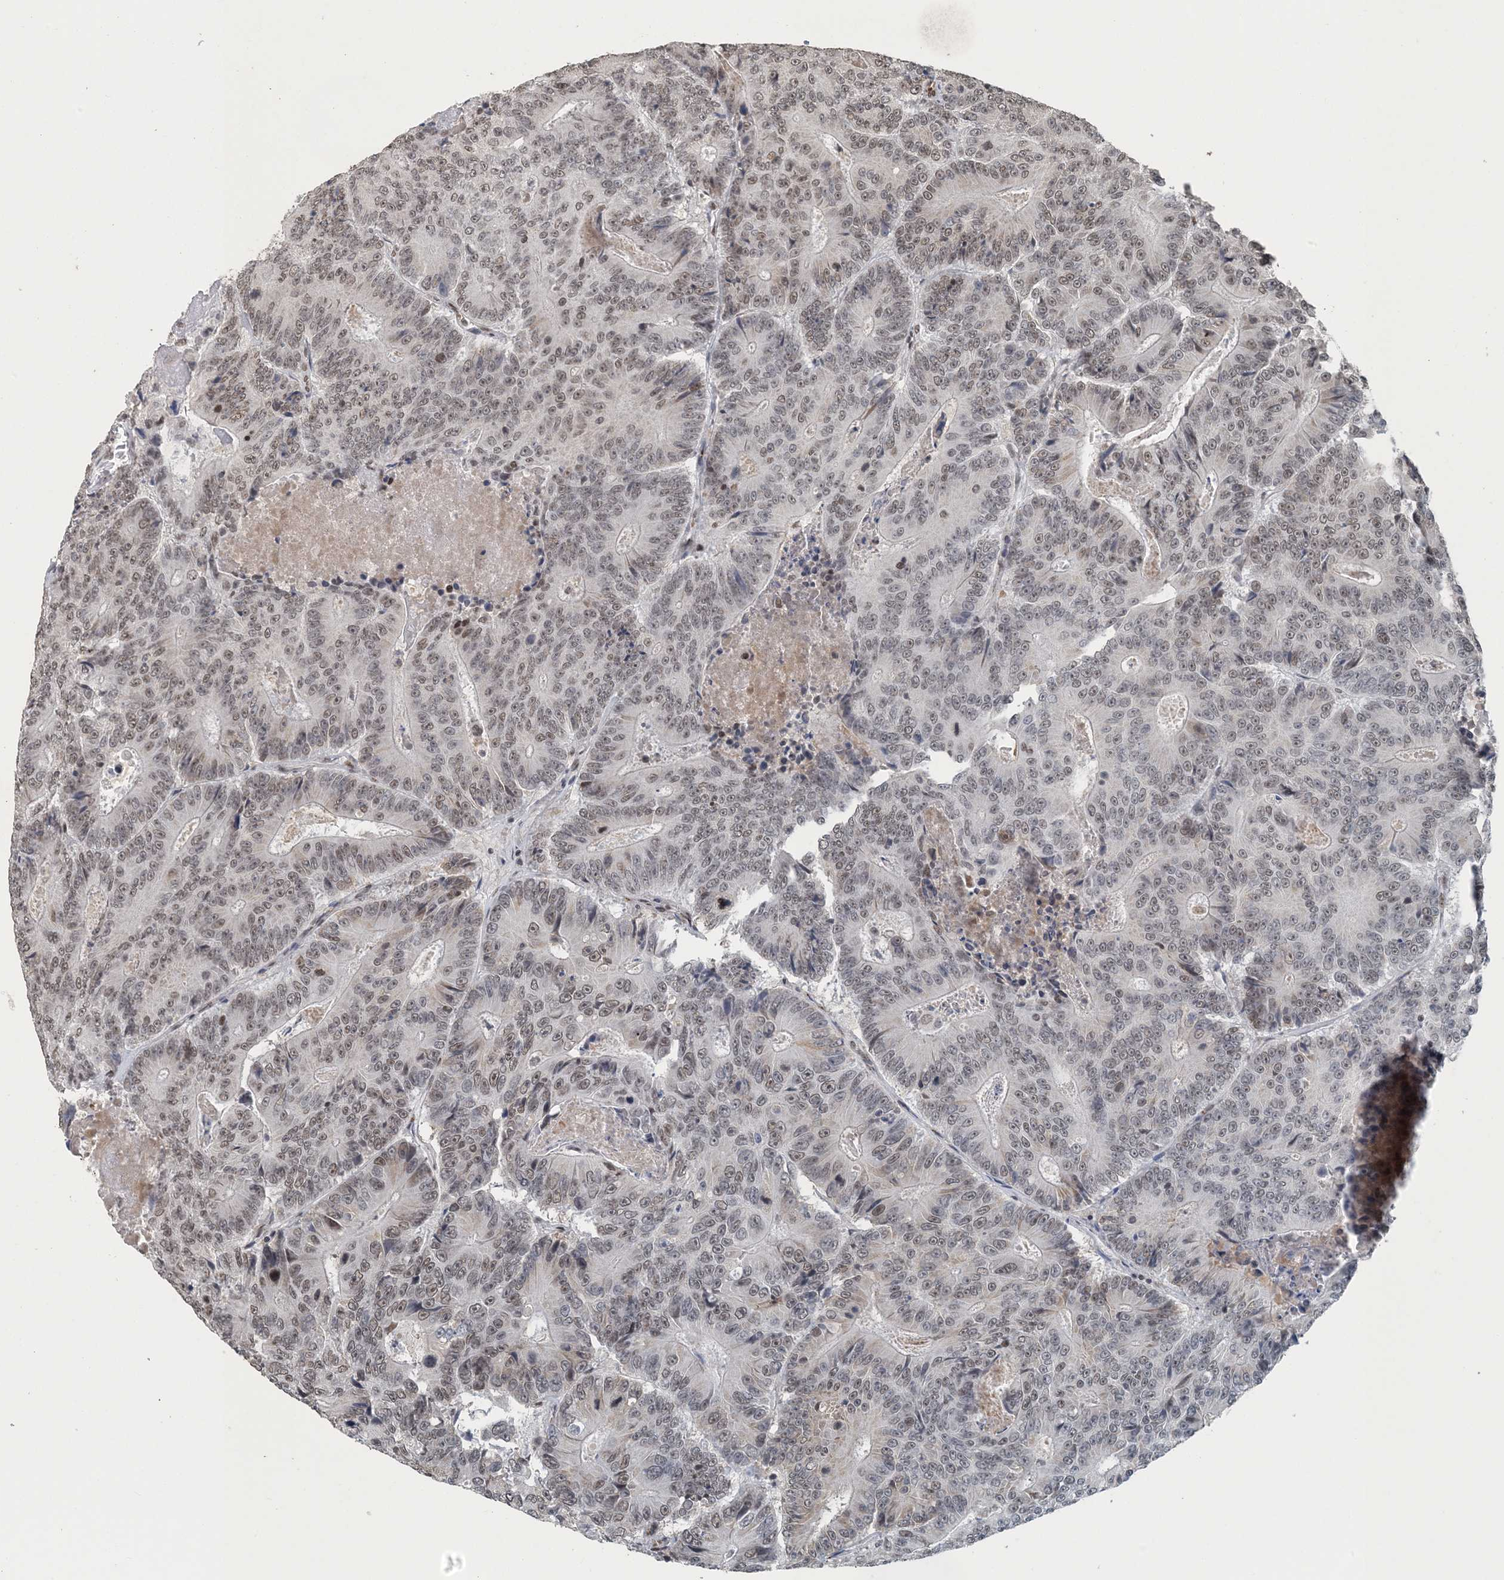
{"staining": {"intensity": "weak", "quantity": "25%-75%", "location": "nuclear"}, "tissue": "colorectal cancer", "cell_type": "Tumor cells", "image_type": "cancer", "snomed": [{"axis": "morphology", "description": "Adenocarcinoma, NOS"}, {"axis": "topography", "description": "Colon"}], "caption": "Colorectal cancer was stained to show a protein in brown. There is low levels of weak nuclear positivity in about 25%-75% of tumor cells.", "gene": "MBD2", "patient": {"sex": "male", "age": 83}}